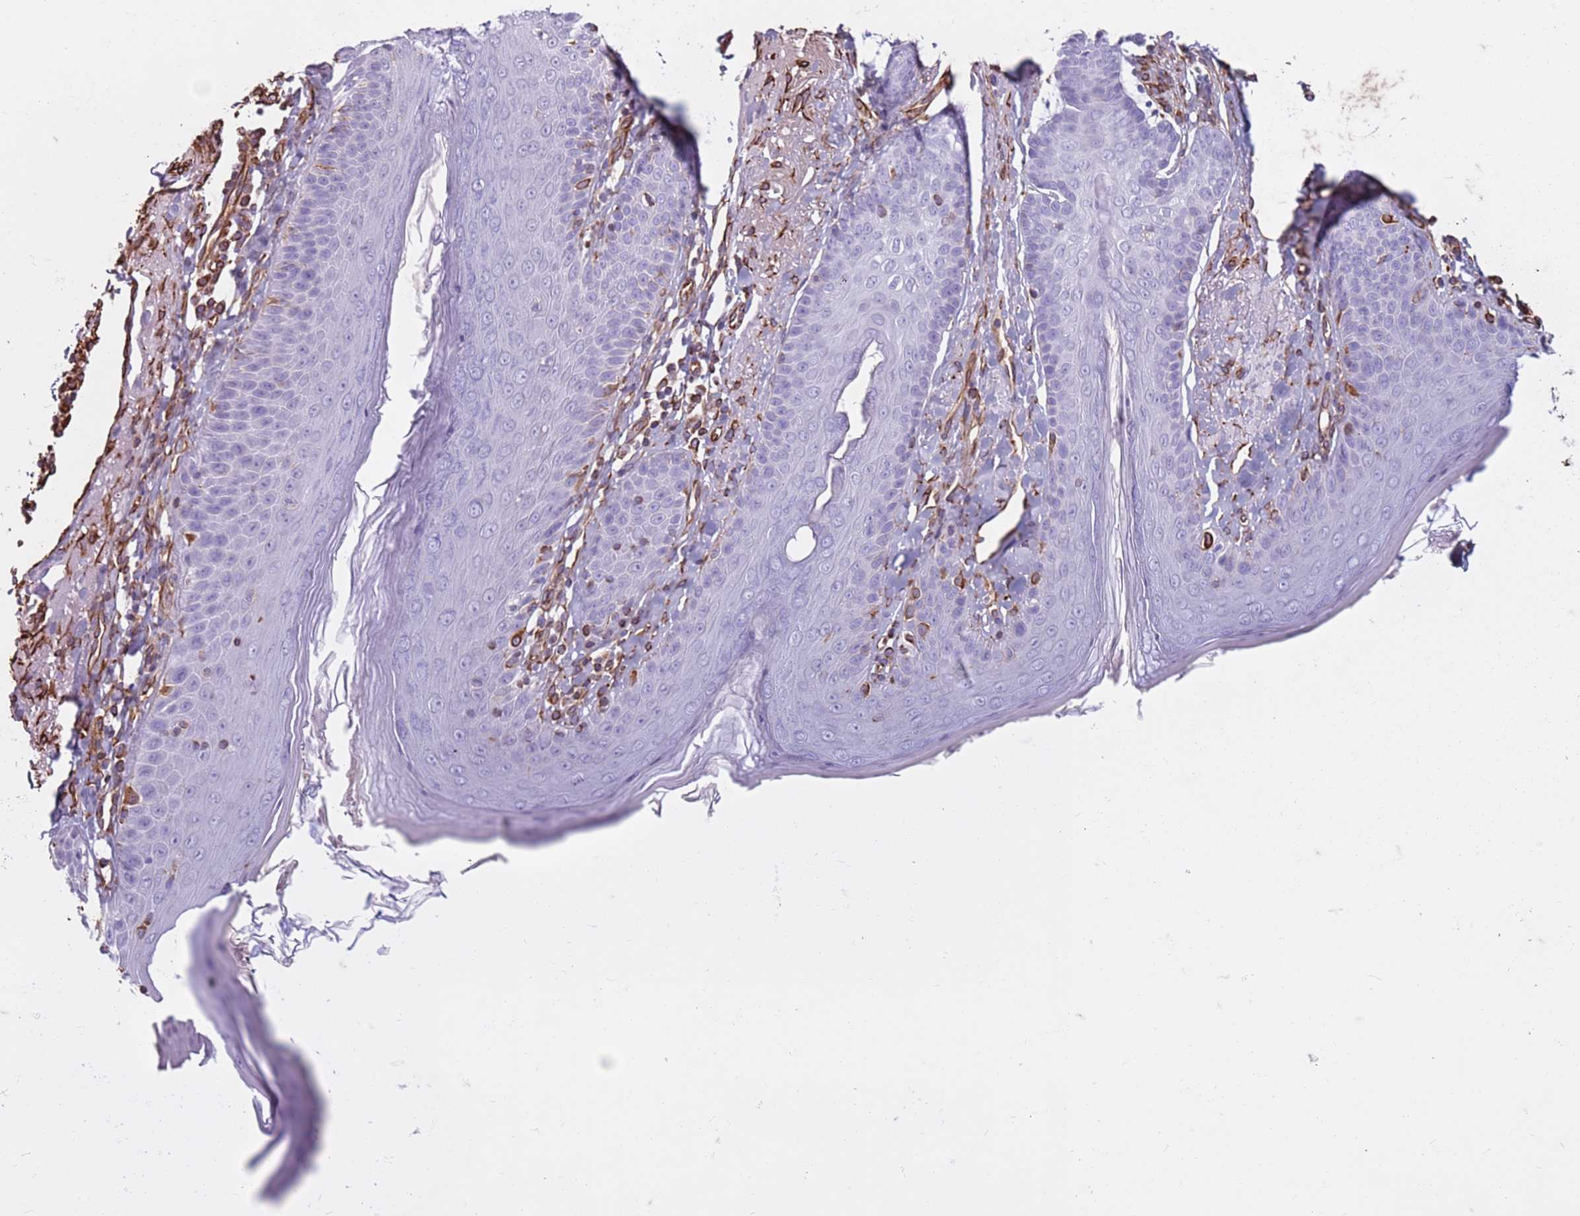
{"staining": {"intensity": "strong", "quantity": ">75%", "location": "cytoplasmic/membranous"}, "tissue": "skin", "cell_type": "Fibroblasts", "image_type": "normal", "snomed": [{"axis": "morphology", "description": "Normal tissue, NOS"}, {"axis": "topography", "description": "Skin"}], "caption": "The photomicrograph displays immunohistochemical staining of normal skin. There is strong cytoplasmic/membranous positivity is appreciated in about >75% of fibroblasts.", "gene": "TAS2R38", "patient": {"sex": "male", "age": 57}}